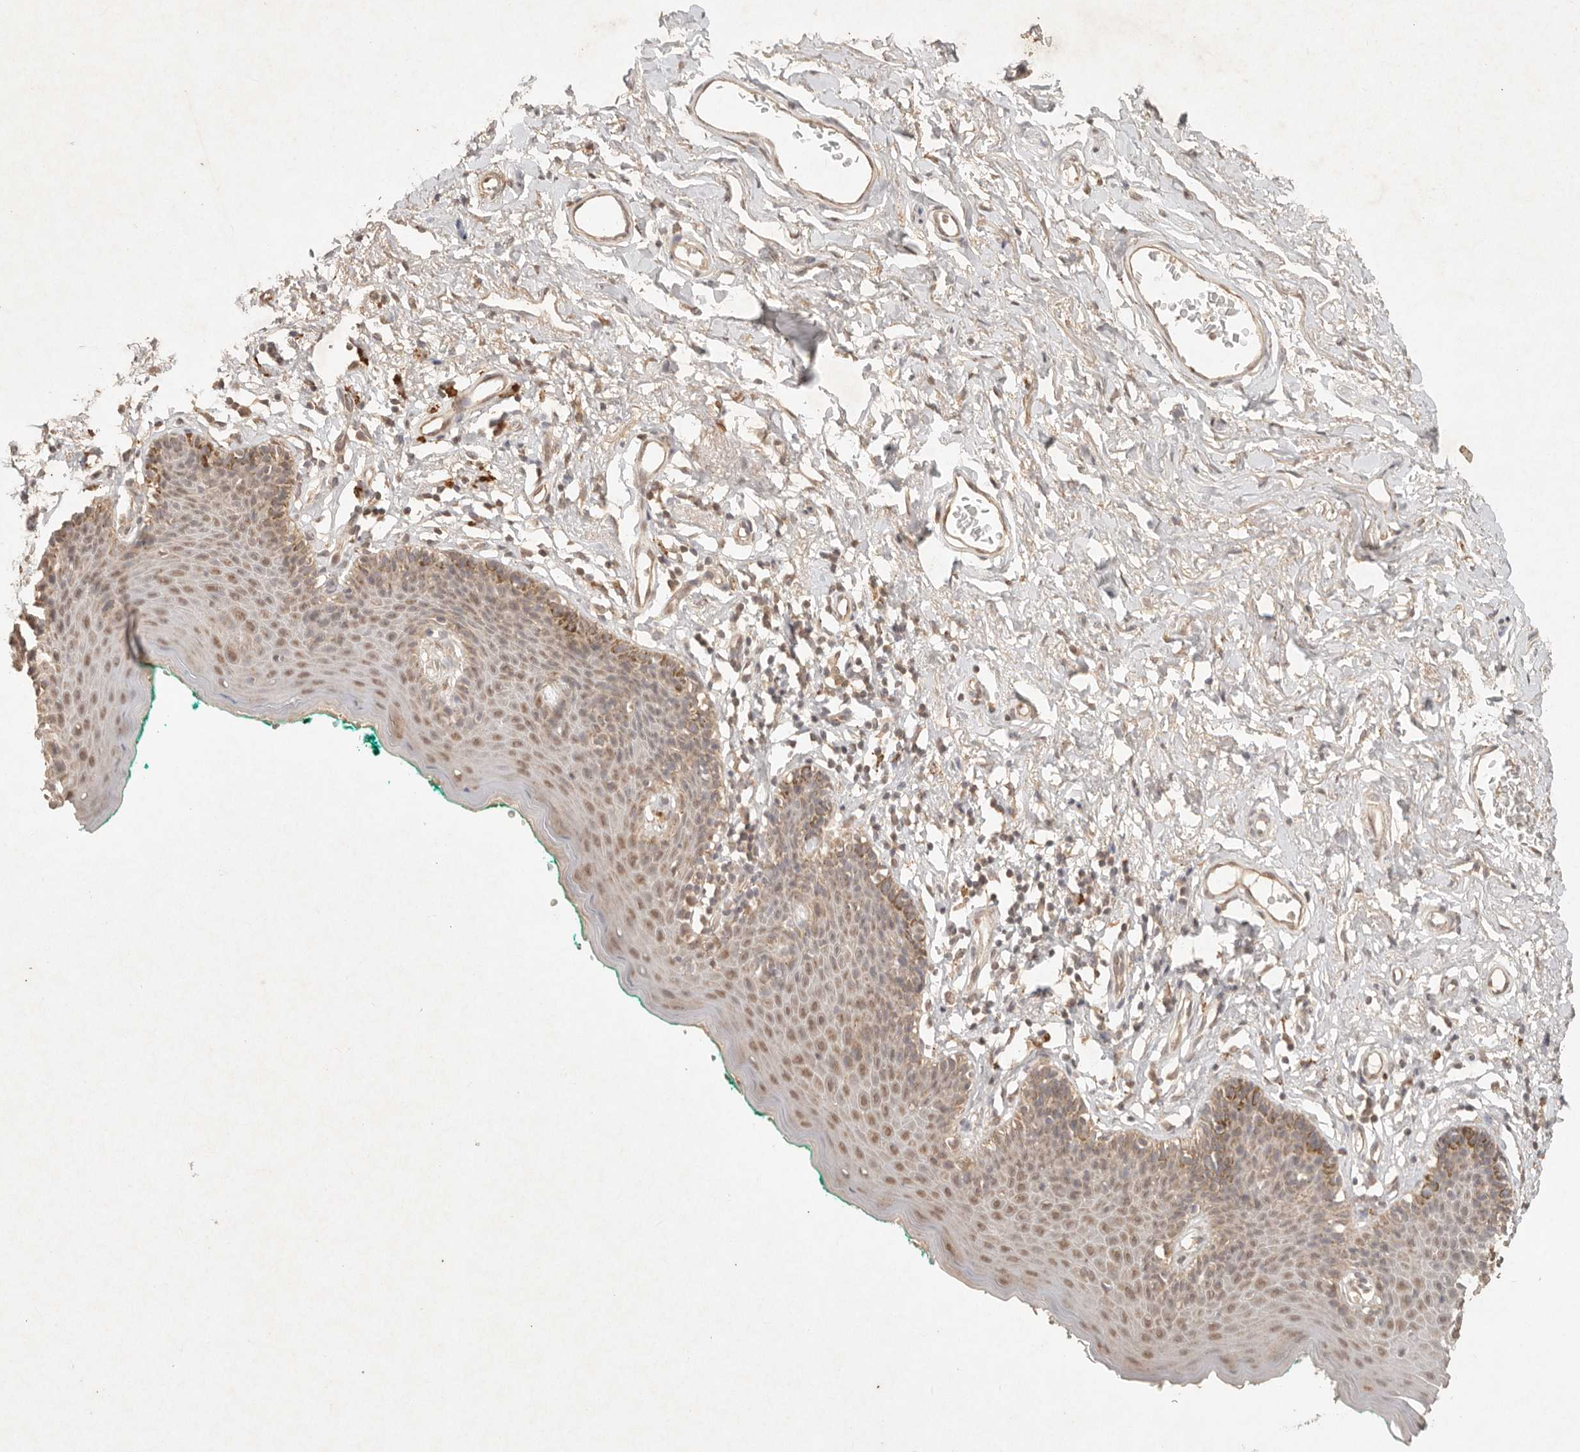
{"staining": {"intensity": "moderate", "quantity": ">75%", "location": "nuclear"}, "tissue": "skin", "cell_type": "Epidermal cells", "image_type": "normal", "snomed": [{"axis": "morphology", "description": "Normal tissue, NOS"}, {"axis": "topography", "description": "Vulva"}], "caption": "This micrograph exhibits unremarkable skin stained with IHC to label a protein in brown. The nuclear of epidermal cells show moderate positivity for the protein. Nuclei are counter-stained blue.", "gene": "LMO4", "patient": {"sex": "female", "age": 66}}